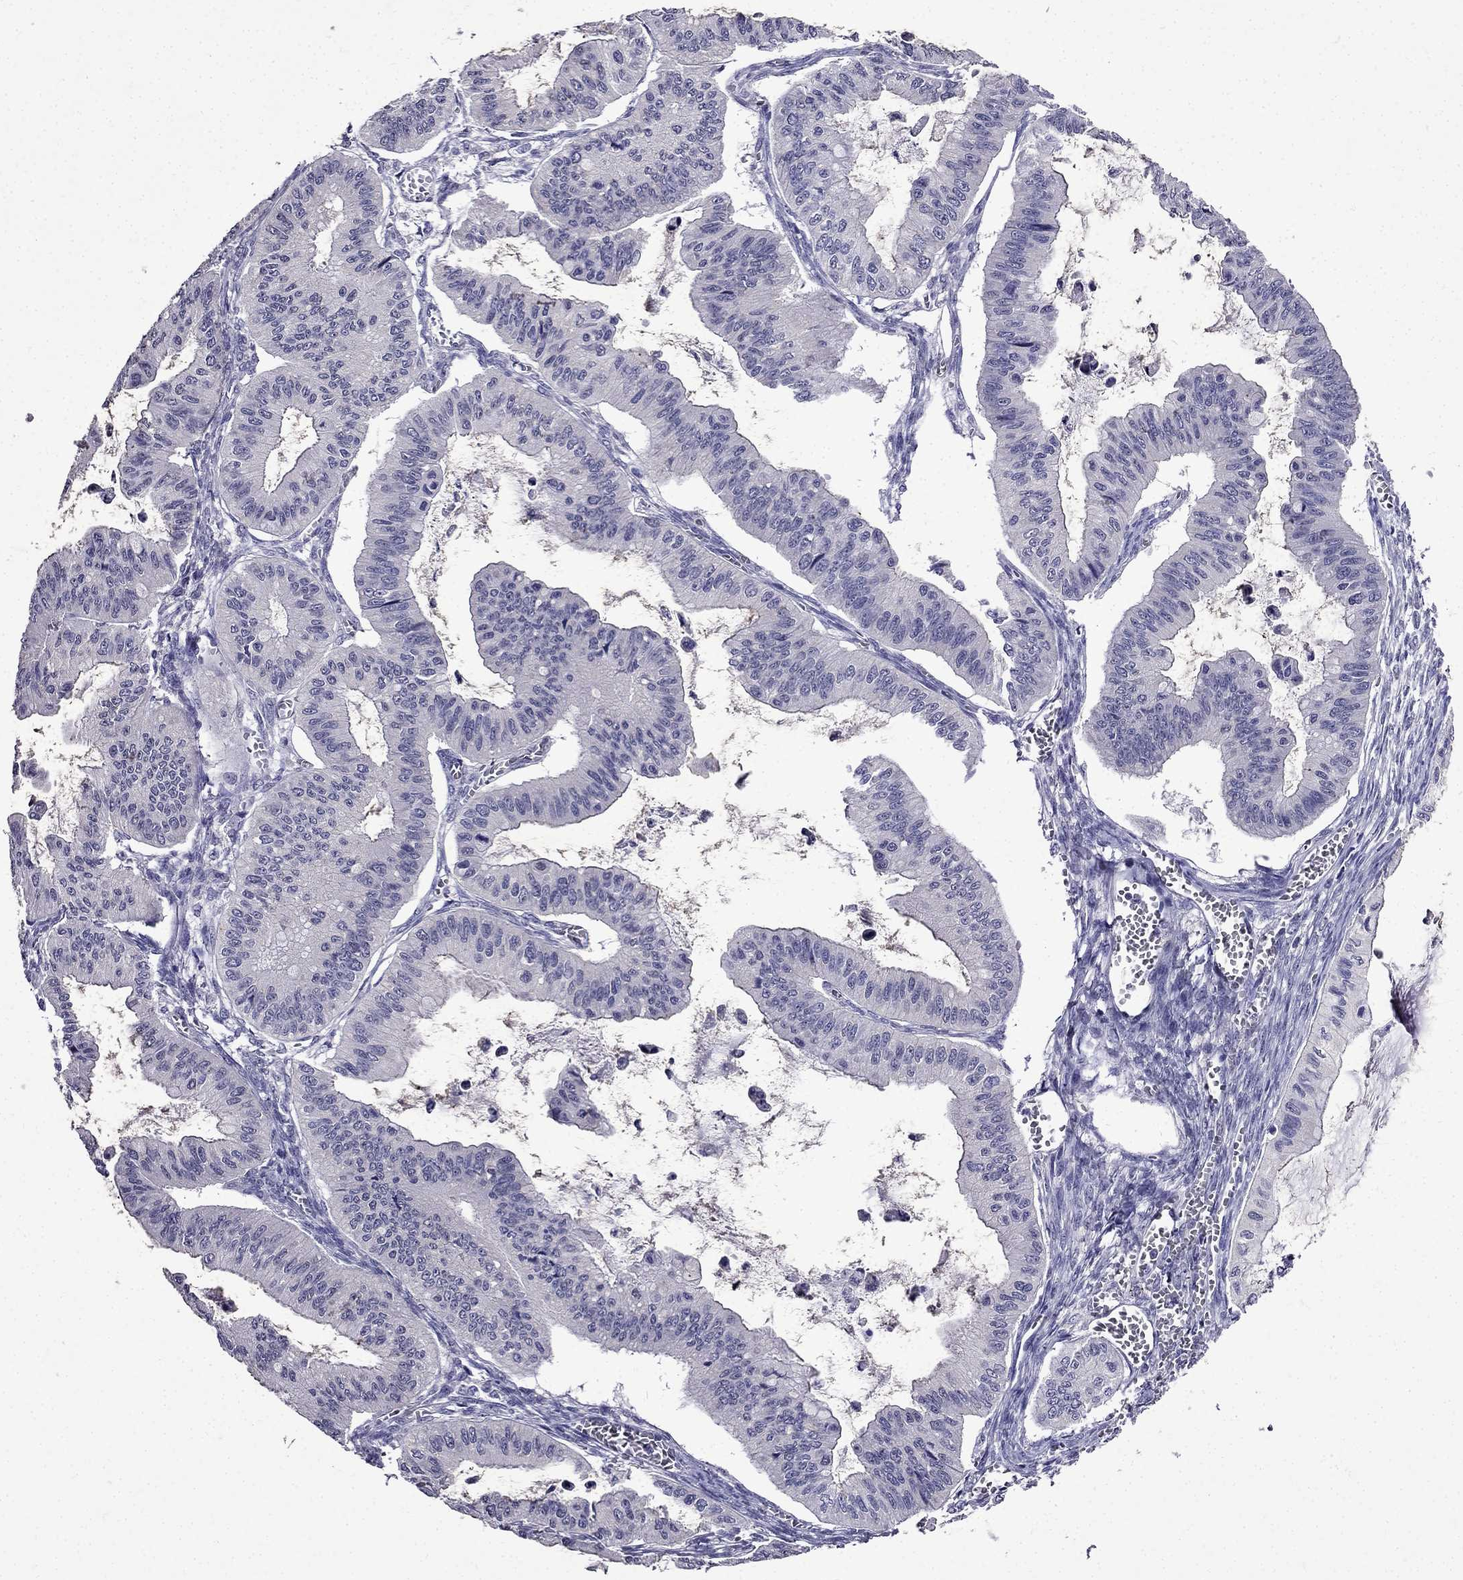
{"staining": {"intensity": "negative", "quantity": "none", "location": "none"}, "tissue": "ovarian cancer", "cell_type": "Tumor cells", "image_type": "cancer", "snomed": [{"axis": "morphology", "description": "Cystadenocarcinoma, mucinous, NOS"}, {"axis": "topography", "description": "Ovary"}], "caption": "A micrograph of ovarian mucinous cystadenocarcinoma stained for a protein demonstrates no brown staining in tumor cells.", "gene": "DNAH17", "patient": {"sex": "female", "age": 72}}